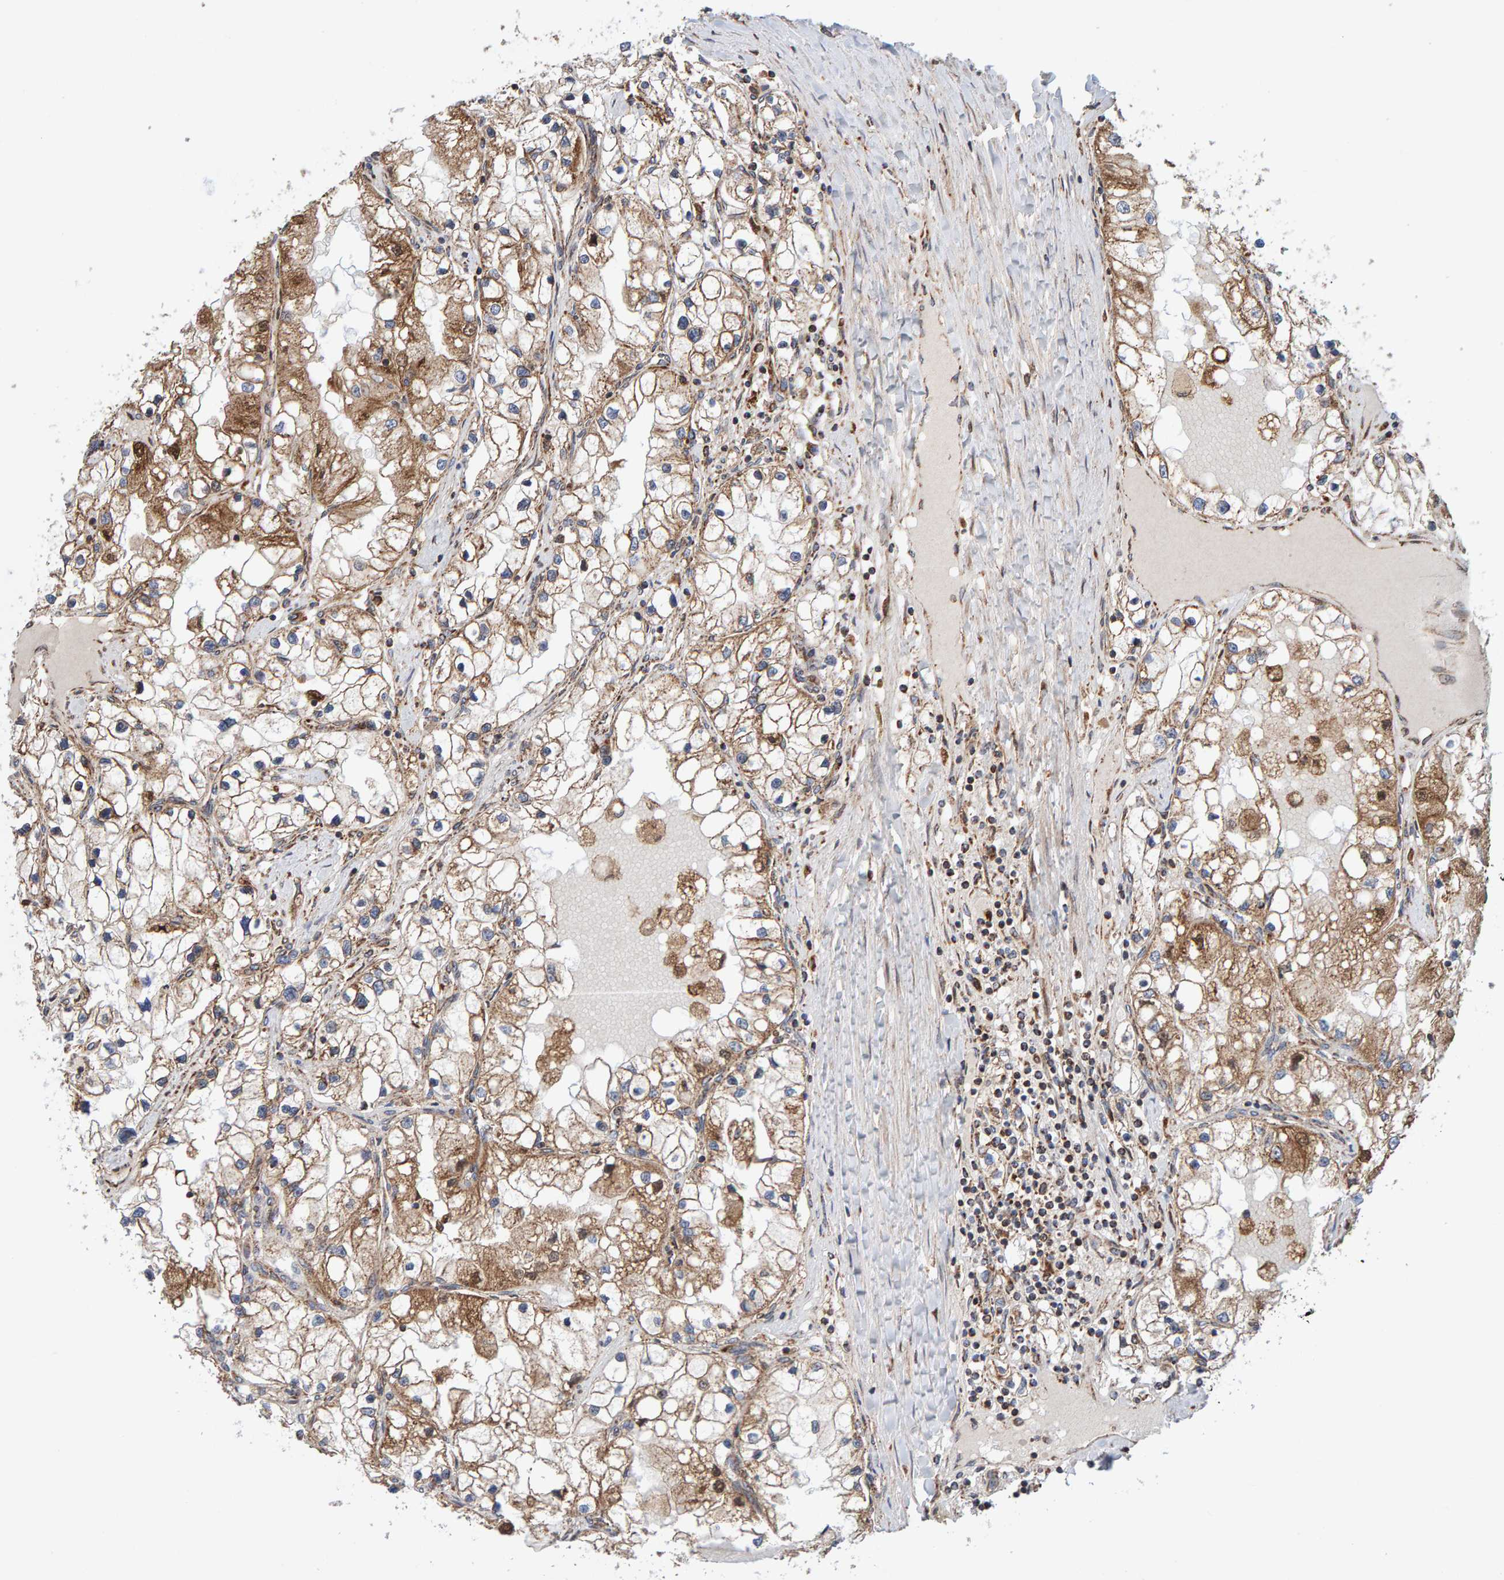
{"staining": {"intensity": "moderate", "quantity": "25%-75%", "location": "cytoplasmic/membranous"}, "tissue": "renal cancer", "cell_type": "Tumor cells", "image_type": "cancer", "snomed": [{"axis": "morphology", "description": "Adenocarcinoma, NOS"}, {"axis": "topography", "description": "Kidney"}], "caption": "Adenocarcinoma (renal) stained with a protein marker displays moderate staining in tumor cells.", "gene": "MRPL45", "patient": {"sex": "male", "age": 68}}